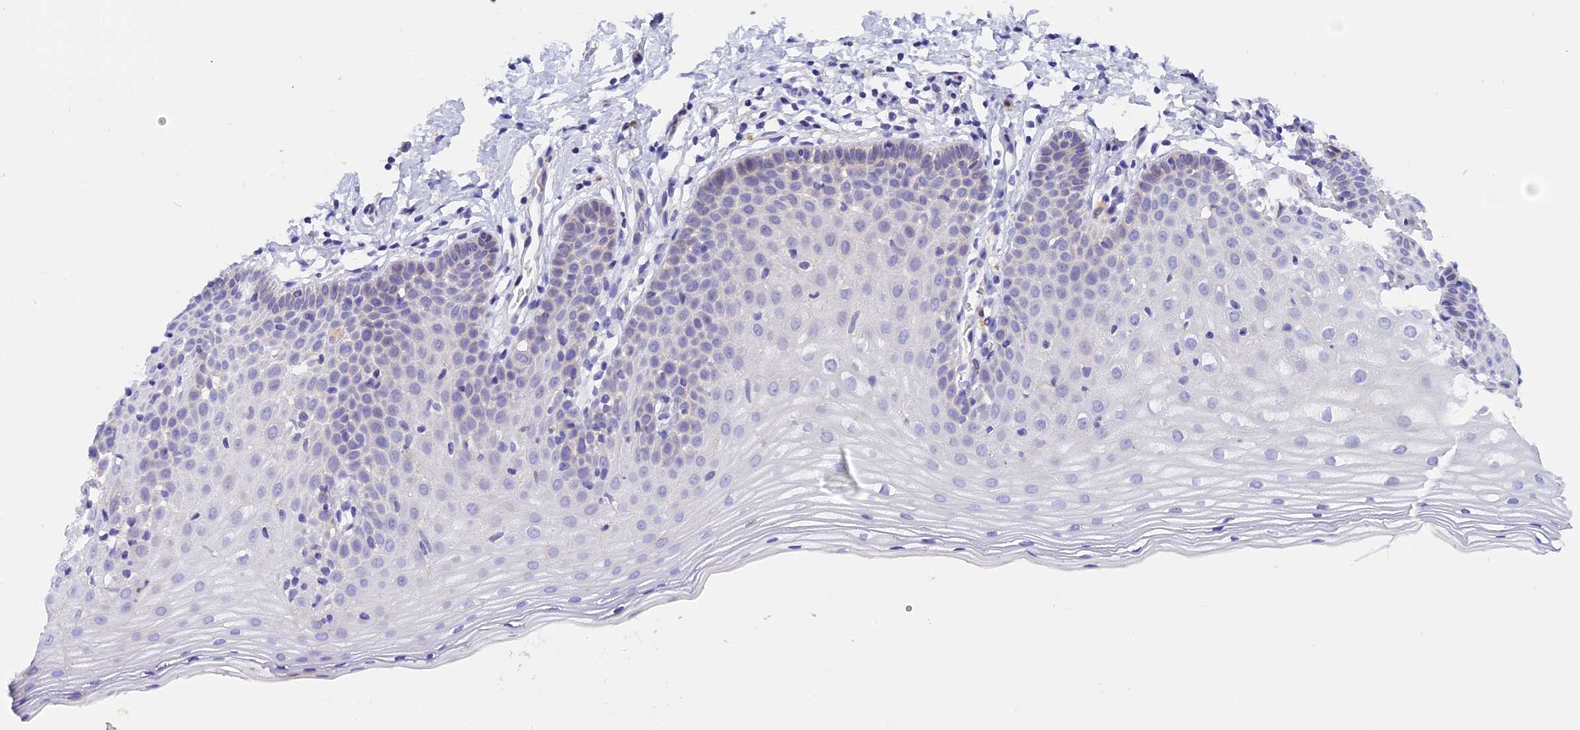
{"staining": {"intensity": "negative", "quantity": "none", "location": "none"}, "tissue": "cervix", "cell_type": "Glandular cells", "image_type": "normal", "snomed": [{"axis": "morphology", "description": "Normal tissue, NOS"}, {"axis": "topography", "description": "Cervix"}], "caption": "Immunohistochemistry histopathology image of benign cervix: human cervix stained with DAB shows no significant protein positivity in glandular cells.", "gene": "COL6A5", "patient": {"sex": "female", "age": 36}}